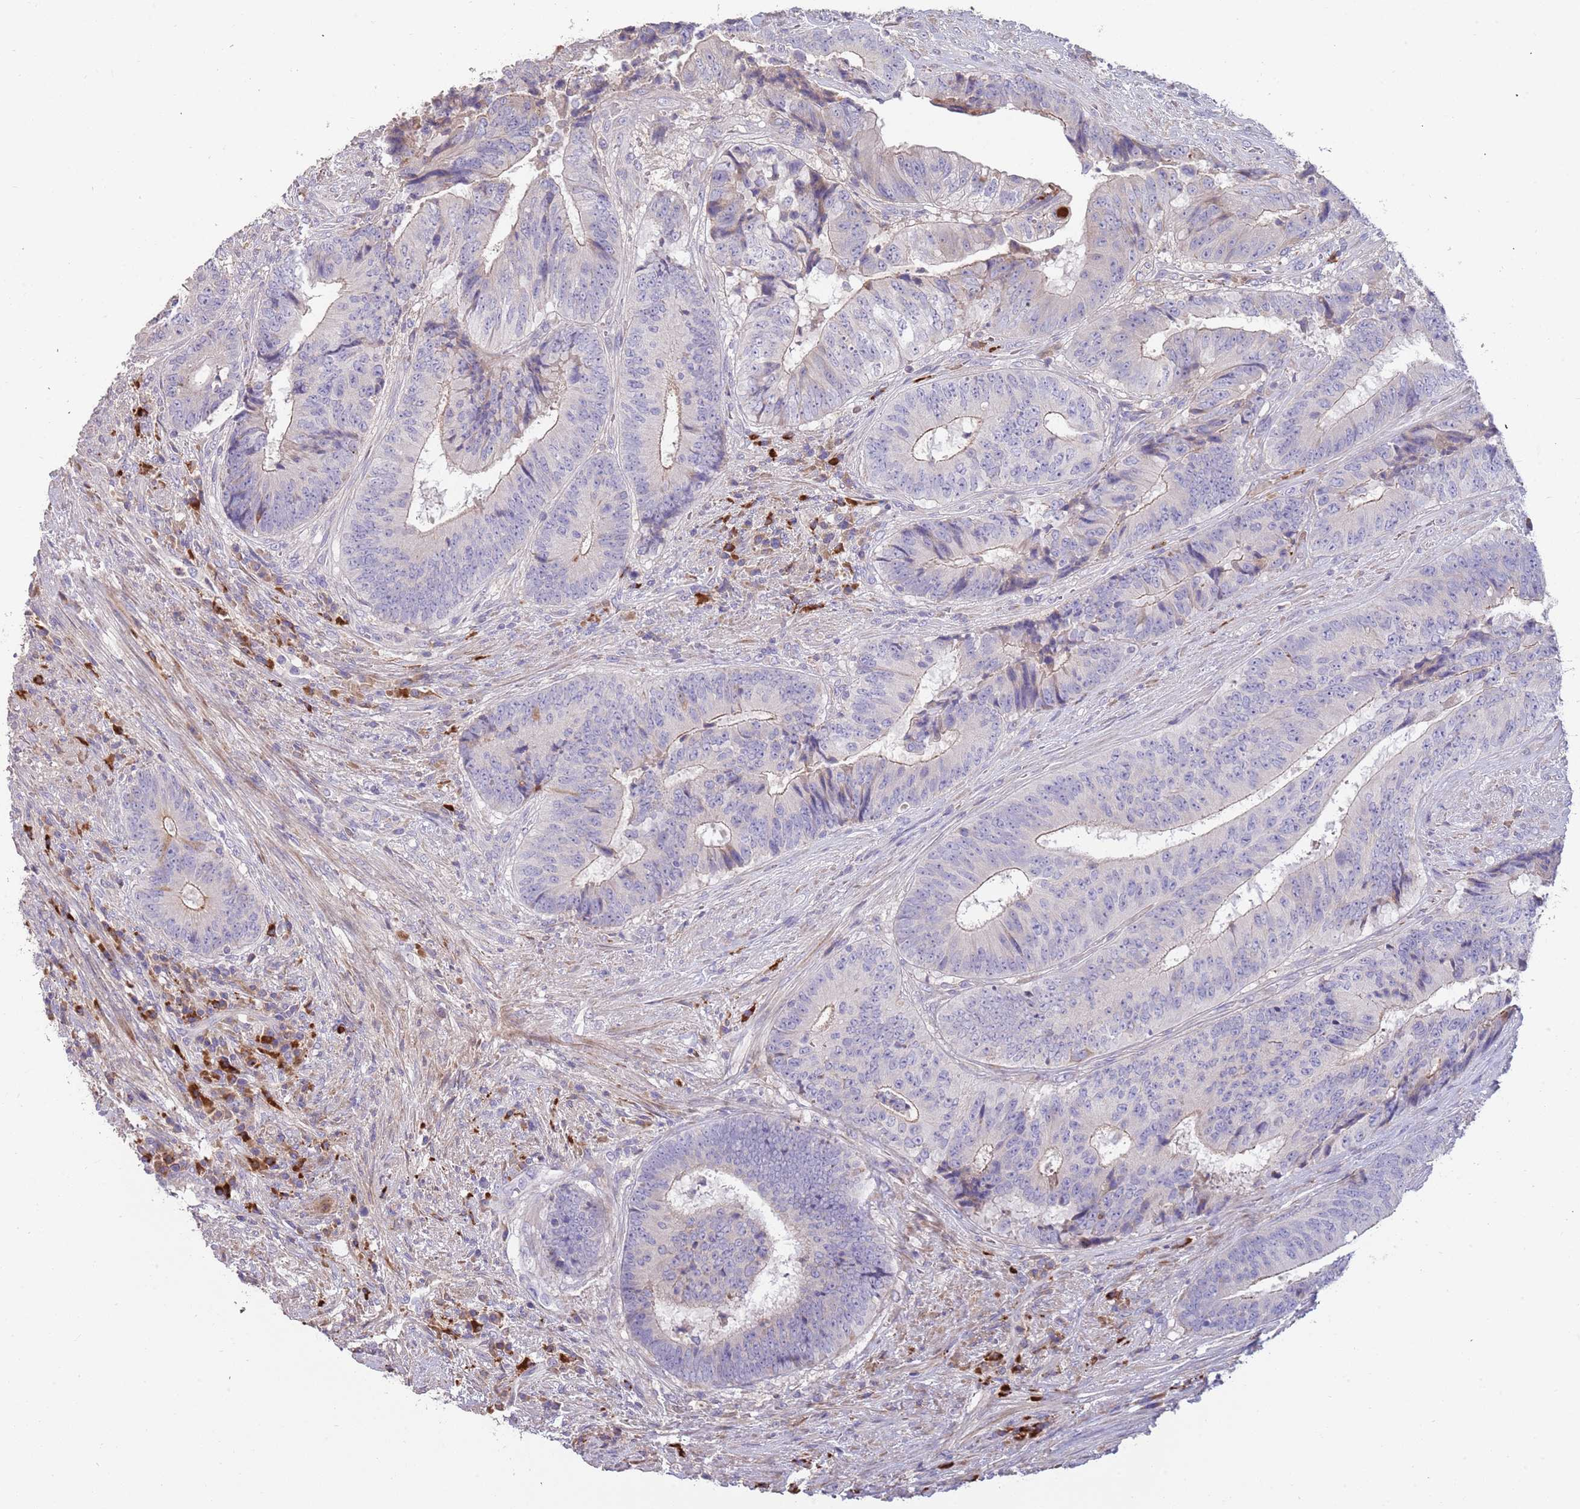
{"staining": {"intensity": "negative", "quantity": "none", "location": "none"}, "tissue": "colorectal cancer", "cell_type": "Tumor cells", "image_type": "cancer", "snomed": [{"axis": "morphology", "description": "Adenocarcinoma, NOS"}, {"axis": "topography", "description": "Rectum"}], "caption": "Immunohistochemistry (IHC) of human colorectal adenocarcinoma shows no positivity in tumor cells.", "gene": "SUSD1", "patient": {"sex": "male", "age": 72}}